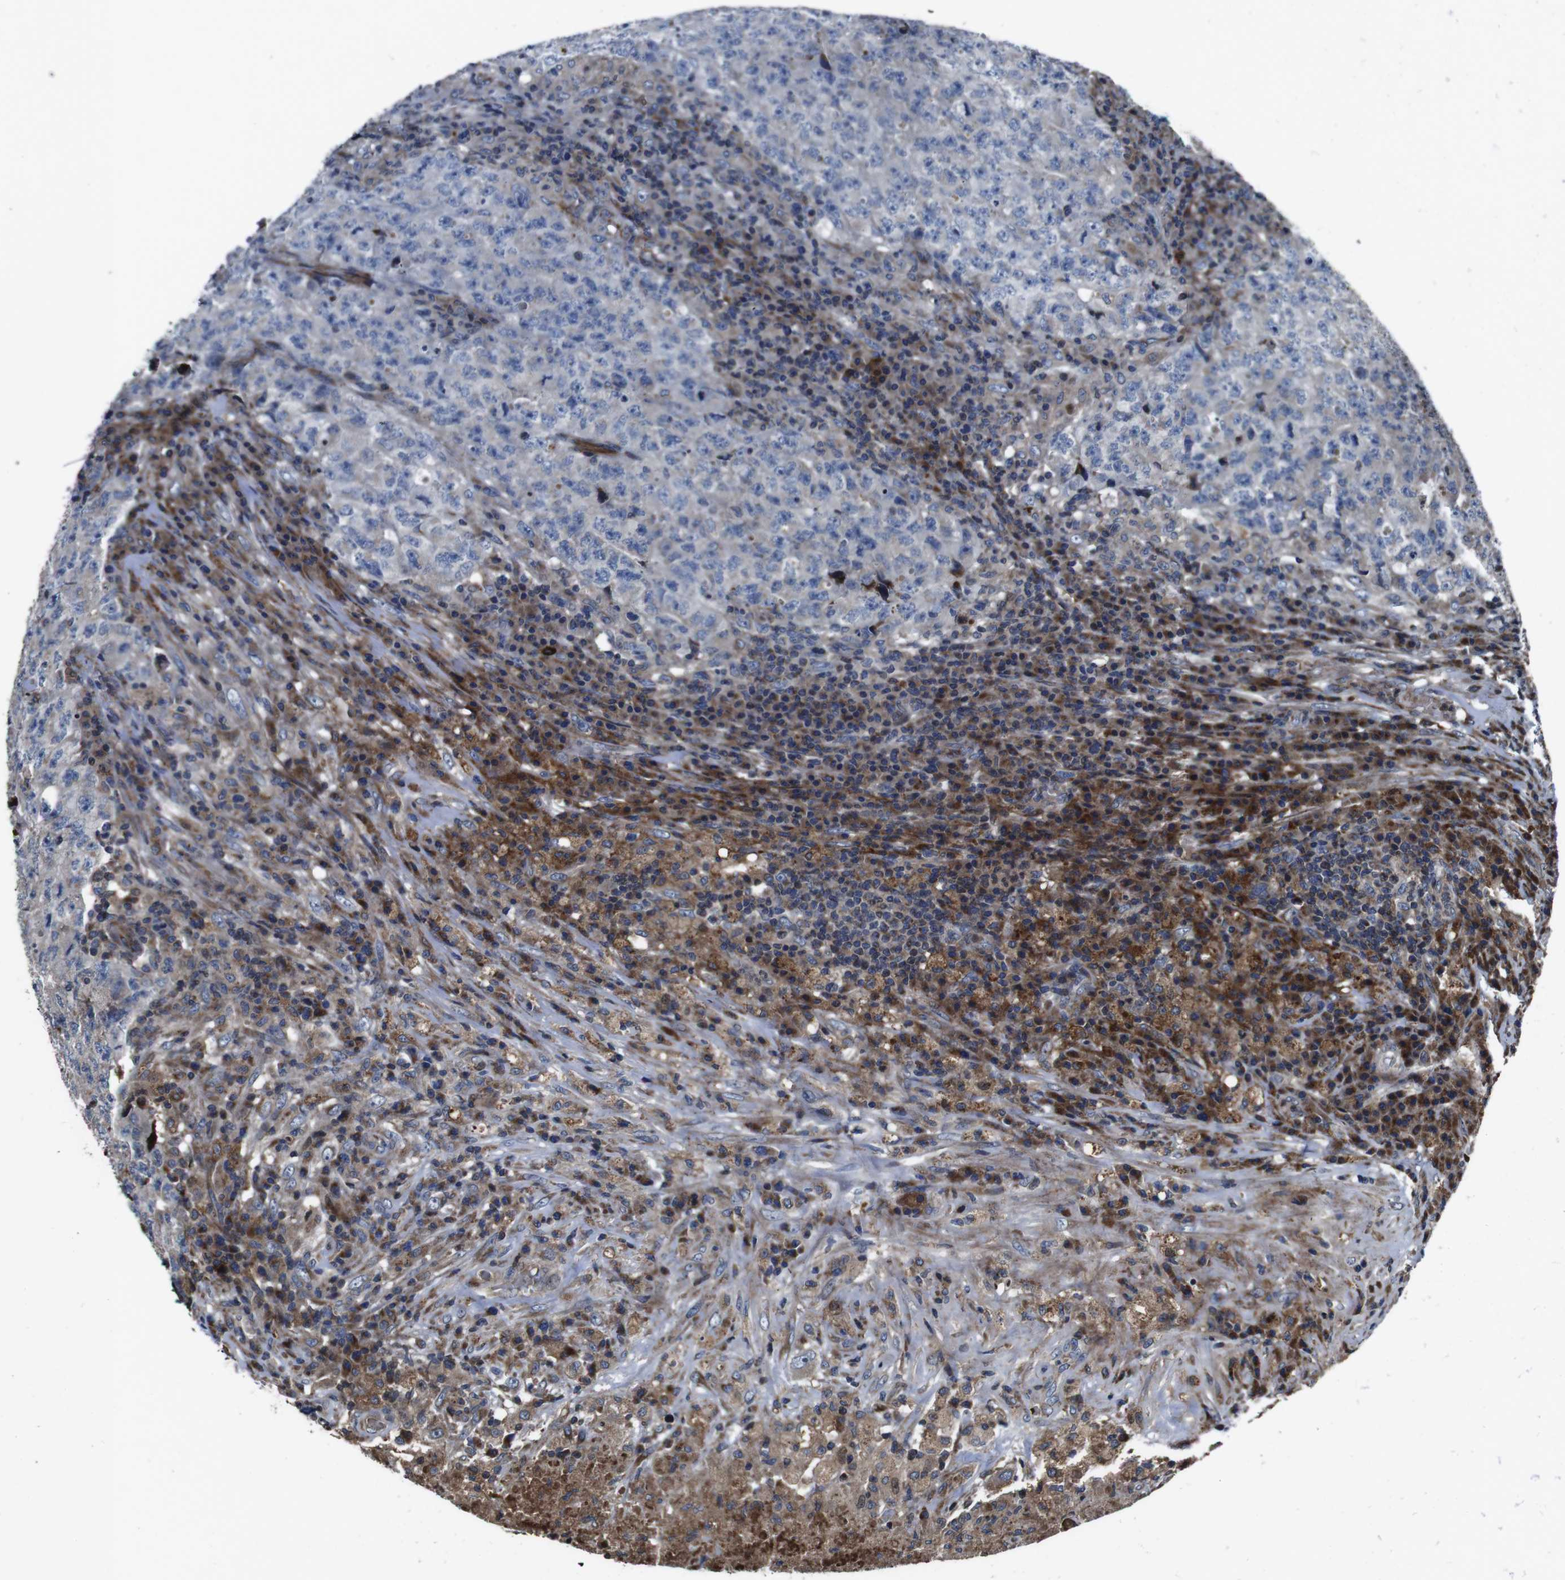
{"staining": {"intensity": "negative", "quantity": "none", "location": "none"}, "tissue": "testis cancer", "cell_type": "Tumor cells", "image_type": "cancer", "snomed": [{"axis": "morphology", "description": "Necrosis, NOS"}, {"axis": "morphology", "description": "Carcinoma, Embryonal, NOS"}, {"axis": "topography", "description": "Testis"}], "caption": "IHC photomicrograph of neoplastic tissue: human testis embryonal carcinoma stained with DAB (3,3'-diaminobenzidine) displays no significant protein staining in tumor cells.", "gene": "SMYD3", "patient": {"sex": "male", "age": 19}}